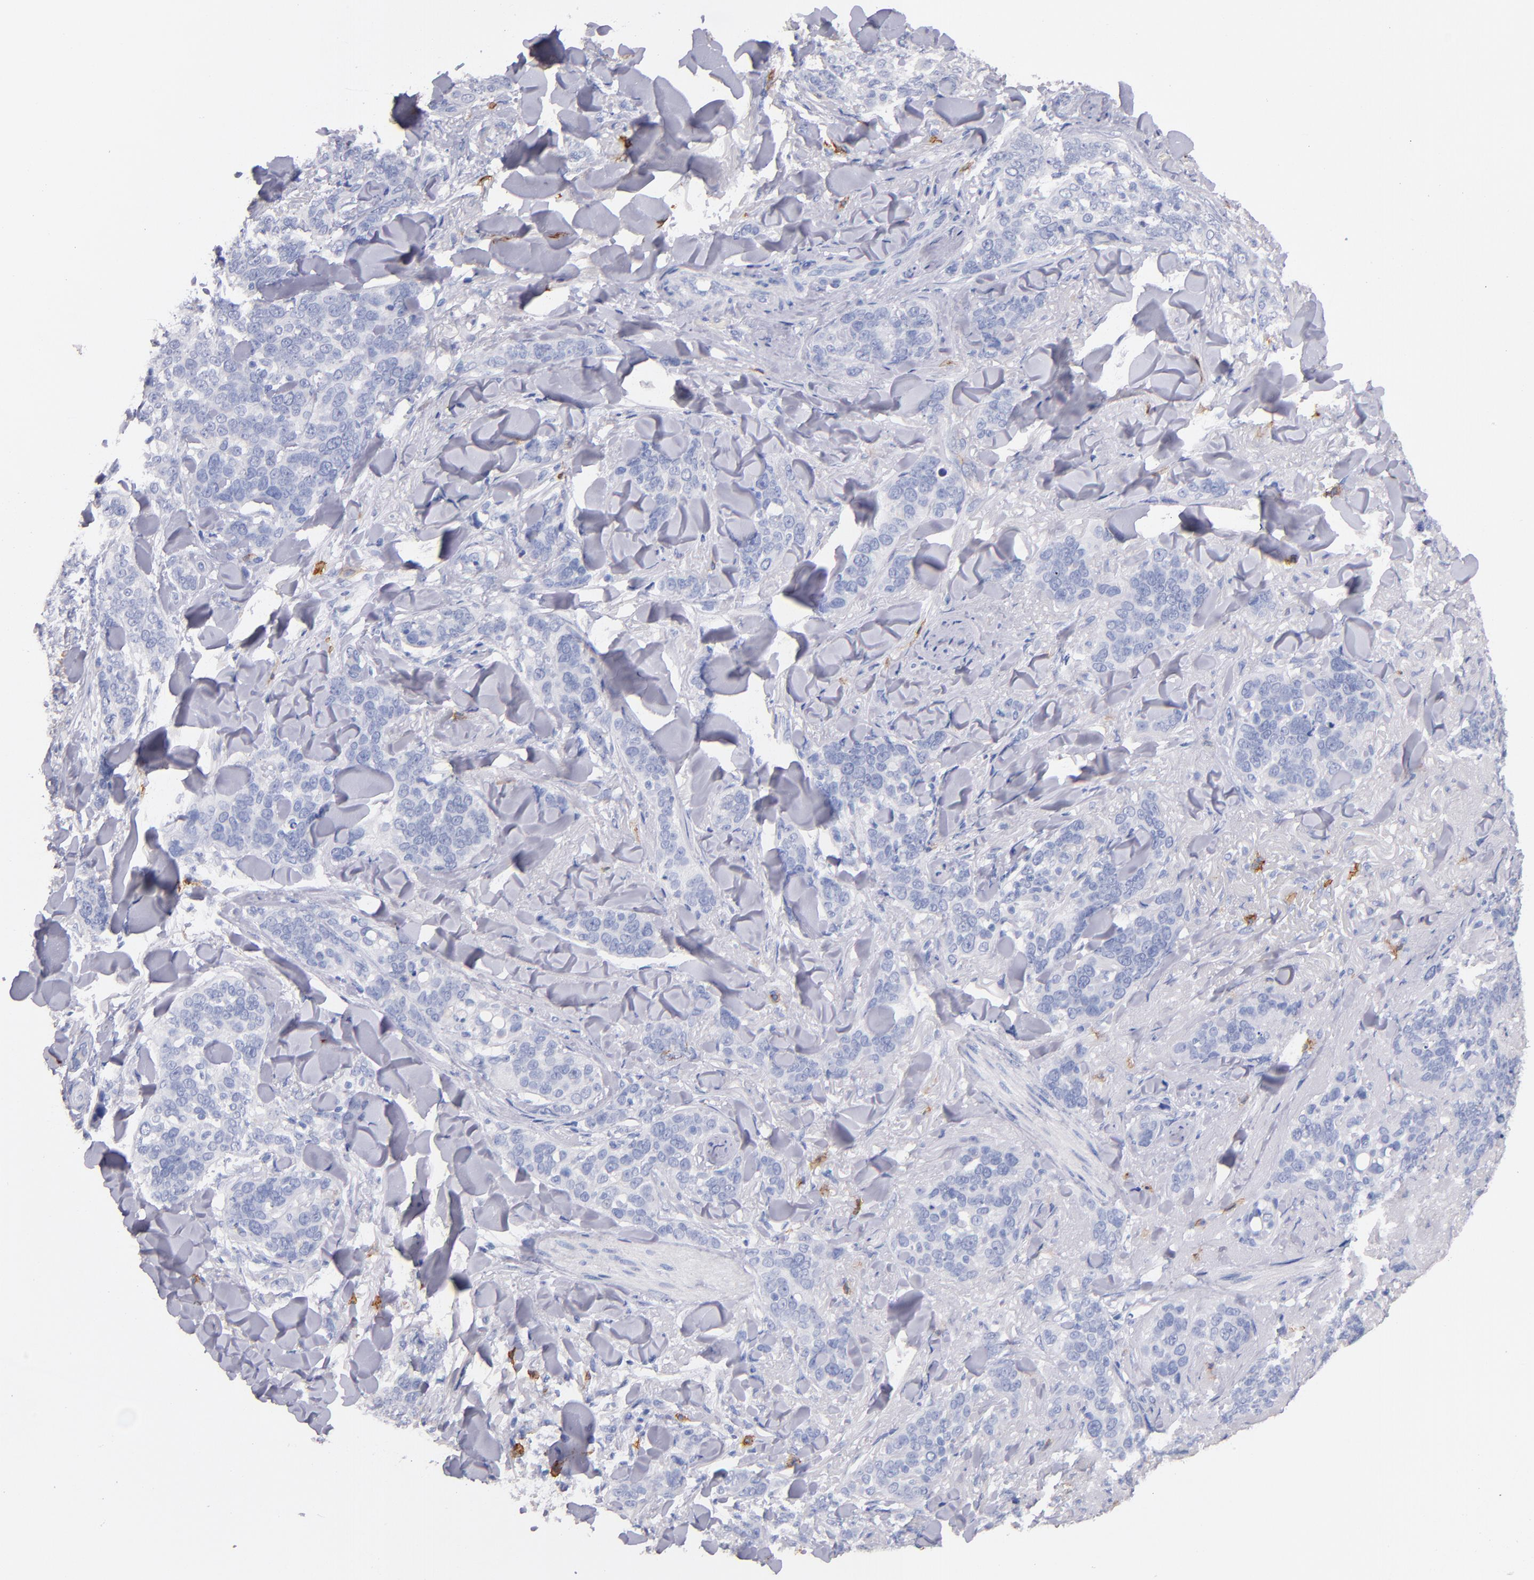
{"staining": {"intensity": "negative", "quantity": "none", "location": "none"}, "tissue": "skin cancer", "cell_type": "Tumor cells", "image_type": "cancer", "snomed": [{"axis": "morphology", "description": "Normal tissue, NOS"}, {"axis": "morphology", "description": "Squamous cell carcinoma, NOS"}, {"axis": "topography", "description": "Skin"}], "caption": "Immunohistochemical staining of human squamous cell carcinoma (skin) reveals no significant expression in tumor cells. (DAB (3,3'-diaminobenzidine) immunohistochemistry (IHC), high magnification).", "gene": "KIT", "patient": {"sex": "female", "age": 83}}